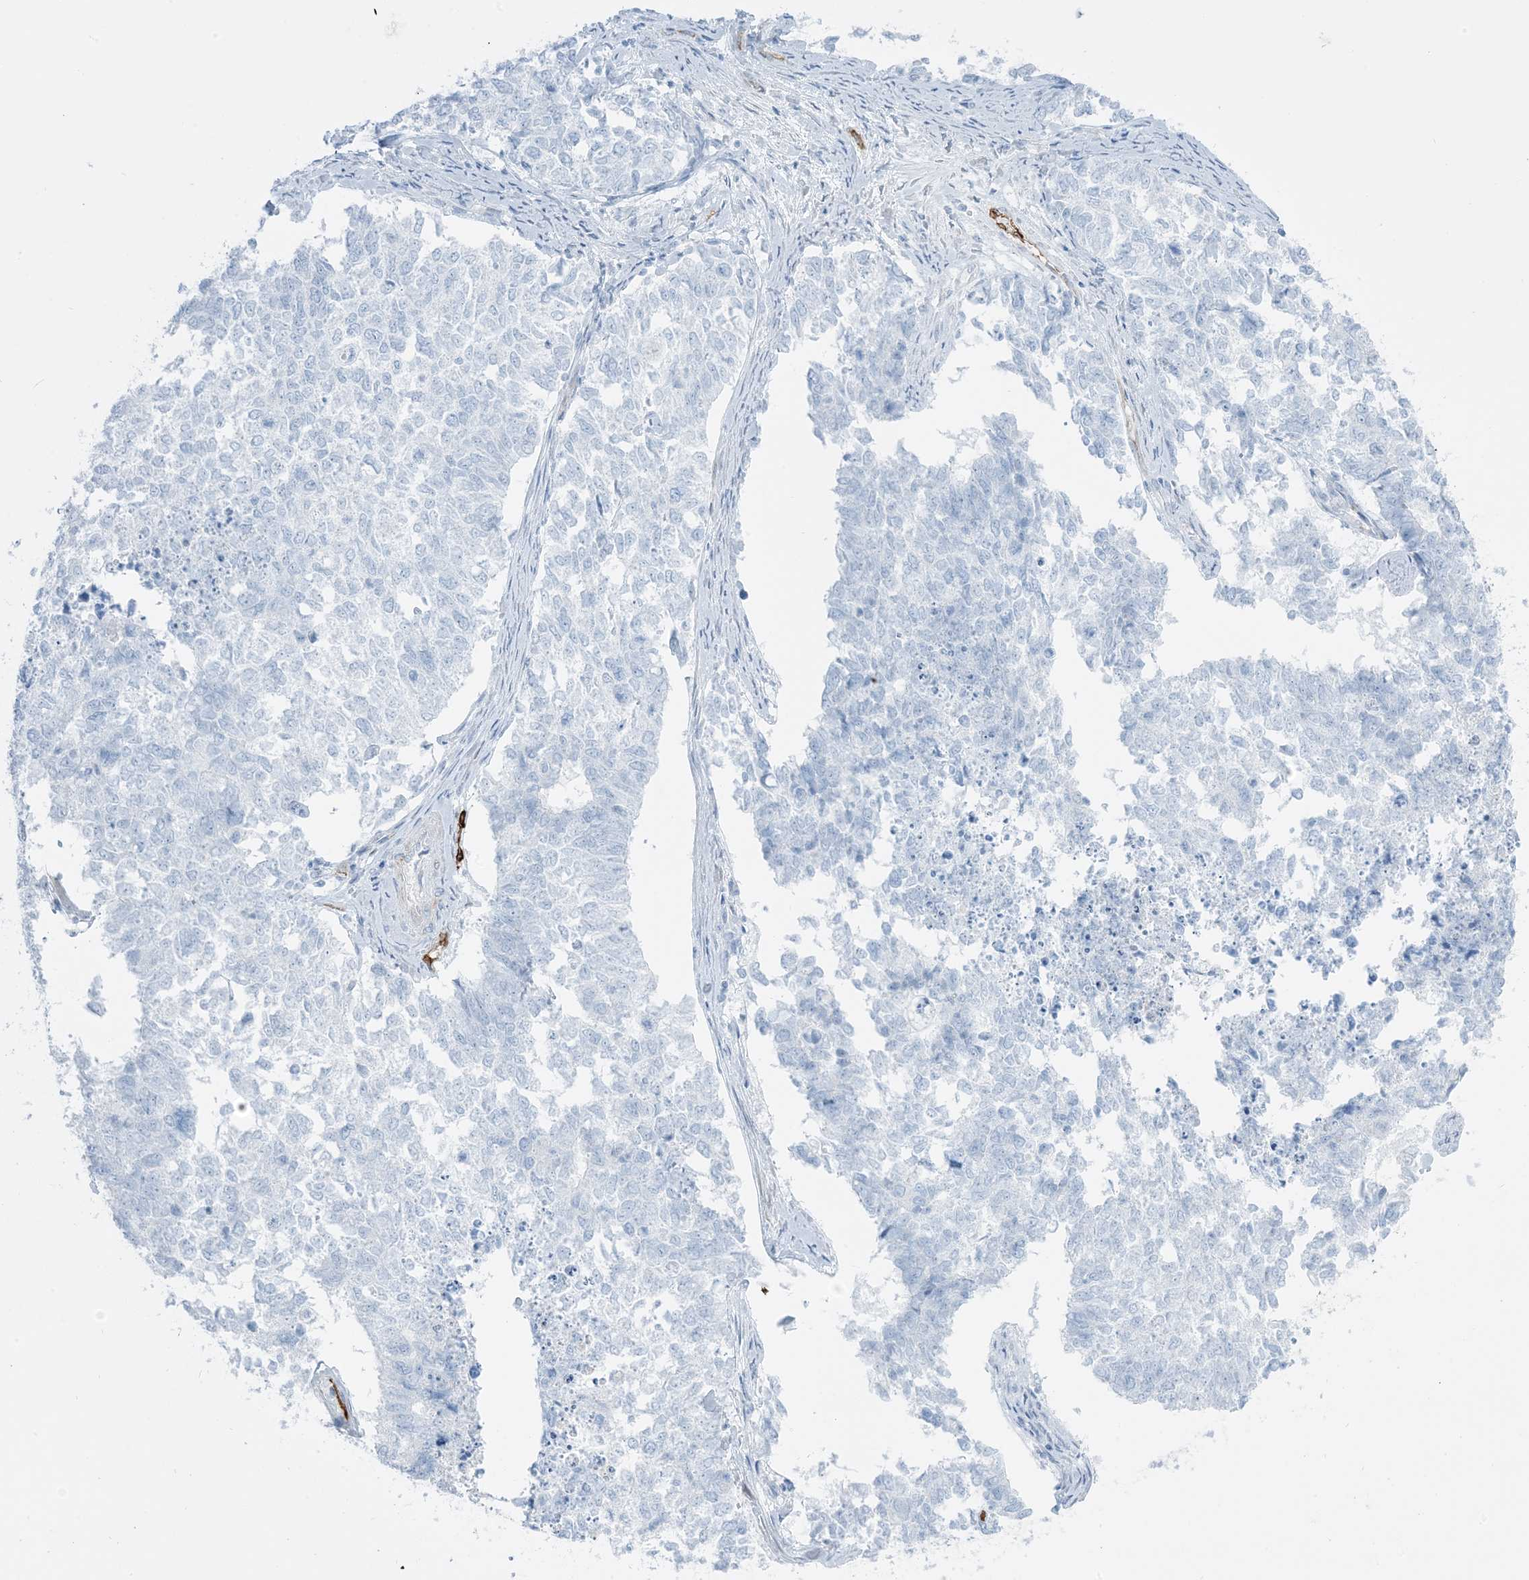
{"staining": {"intensity": "negative", "quantity": "none", "location": "none"}, "tissue": "cervical cancer", "cell_type": "Tumor cells", "image_type": "cancer", "snomed": [{"axis": "morphology", "description": "Squamous cell carcinoma, NOS"}, {"axis": "topography", "description": "Cervix"}], "caption": "Squamous cell carcinoma (cervical) was stained to show a protein in brown. There is no significant staining in tumor cells. (DAB (3,3'-diaminobenzidine) IHC visualized using brightfield microscopy, high magnification).", "gene": "EPS8L3", "patient": {"sex": "female", "age": 63}}